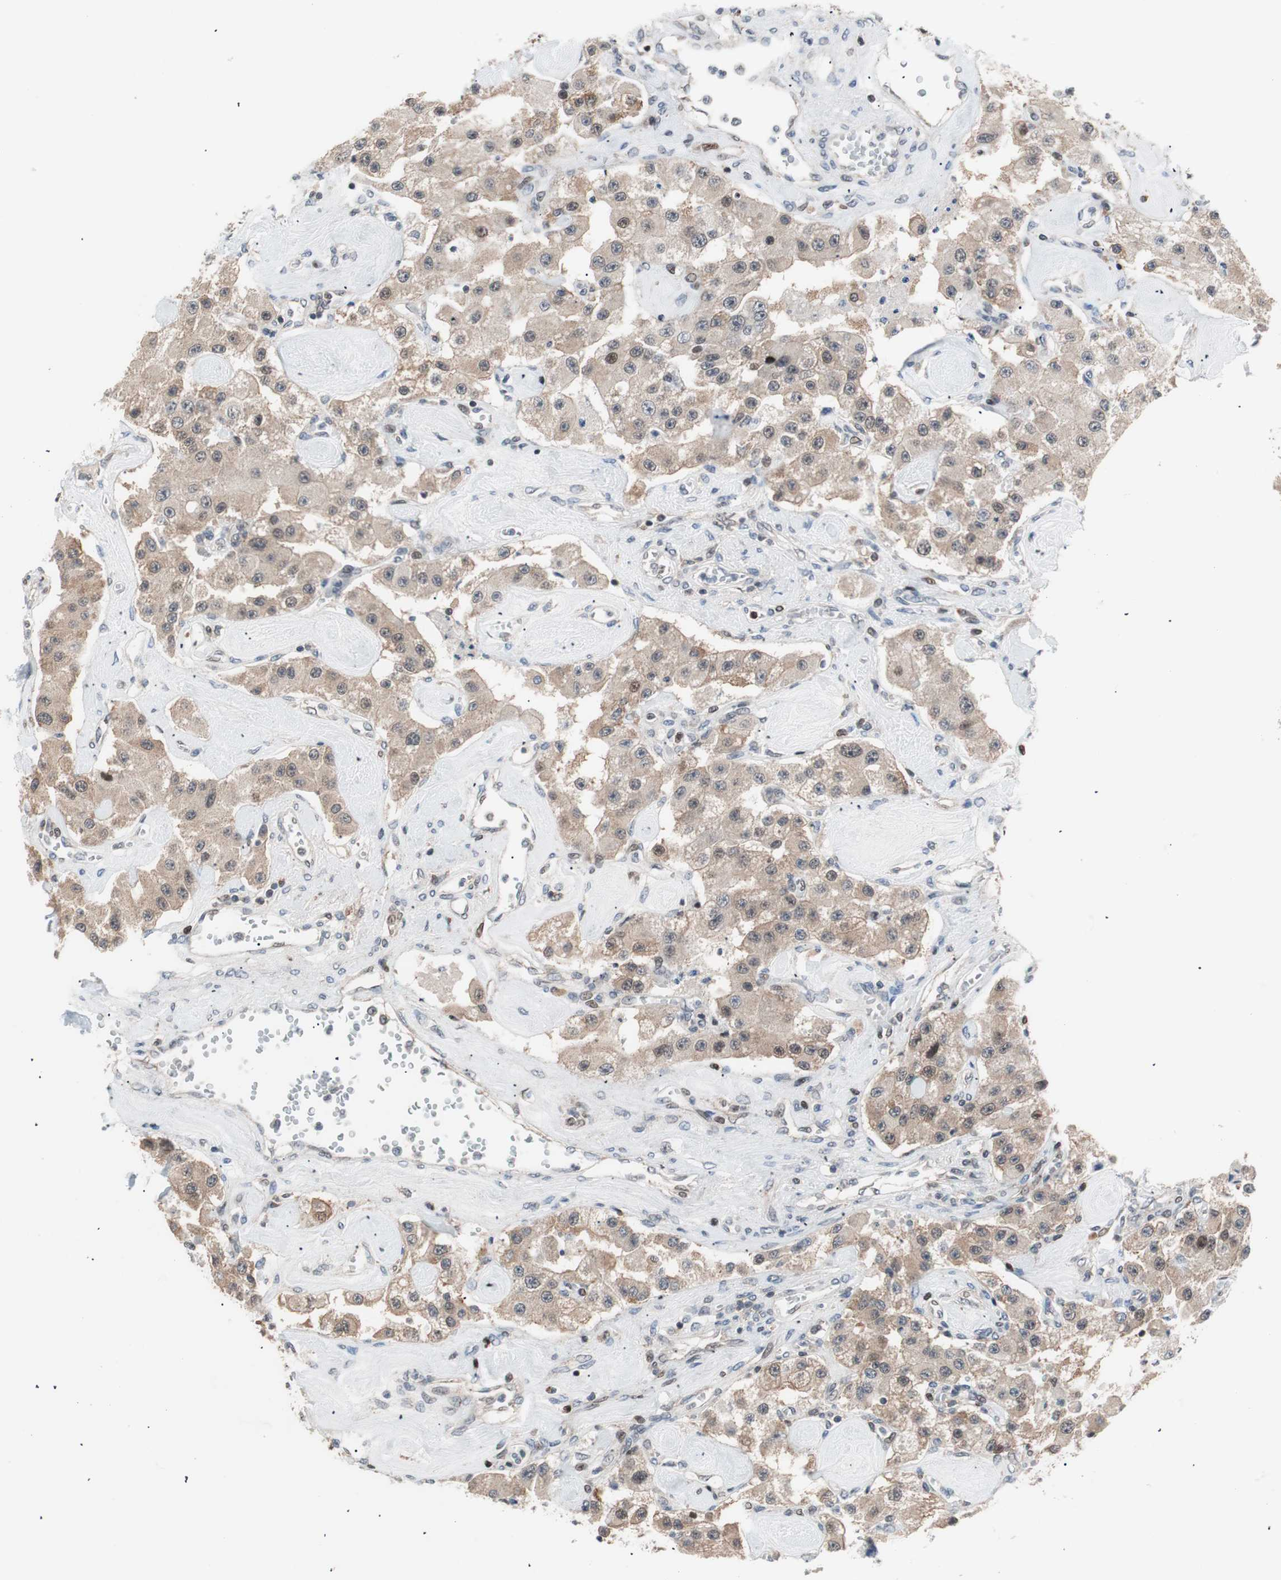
{"staining": {"intensity": "weak", "quantity": "<25%", "location": "cytoplasmic/membranous"}, "tissue": "carcinoid", "cell_type": "Tumor cells", "image_type": "cancer", "snomed": [{"axis": "morphology", "description": "Carcinoid, malignant, NOS"}, {"axis": "topography", "description": "Pancreas"}], "caption": "This is an IHC image of carcinoid. There is no staining in tumor cells.", "gene": "POLH", "patient": {"sex": "male", "age": 41}}